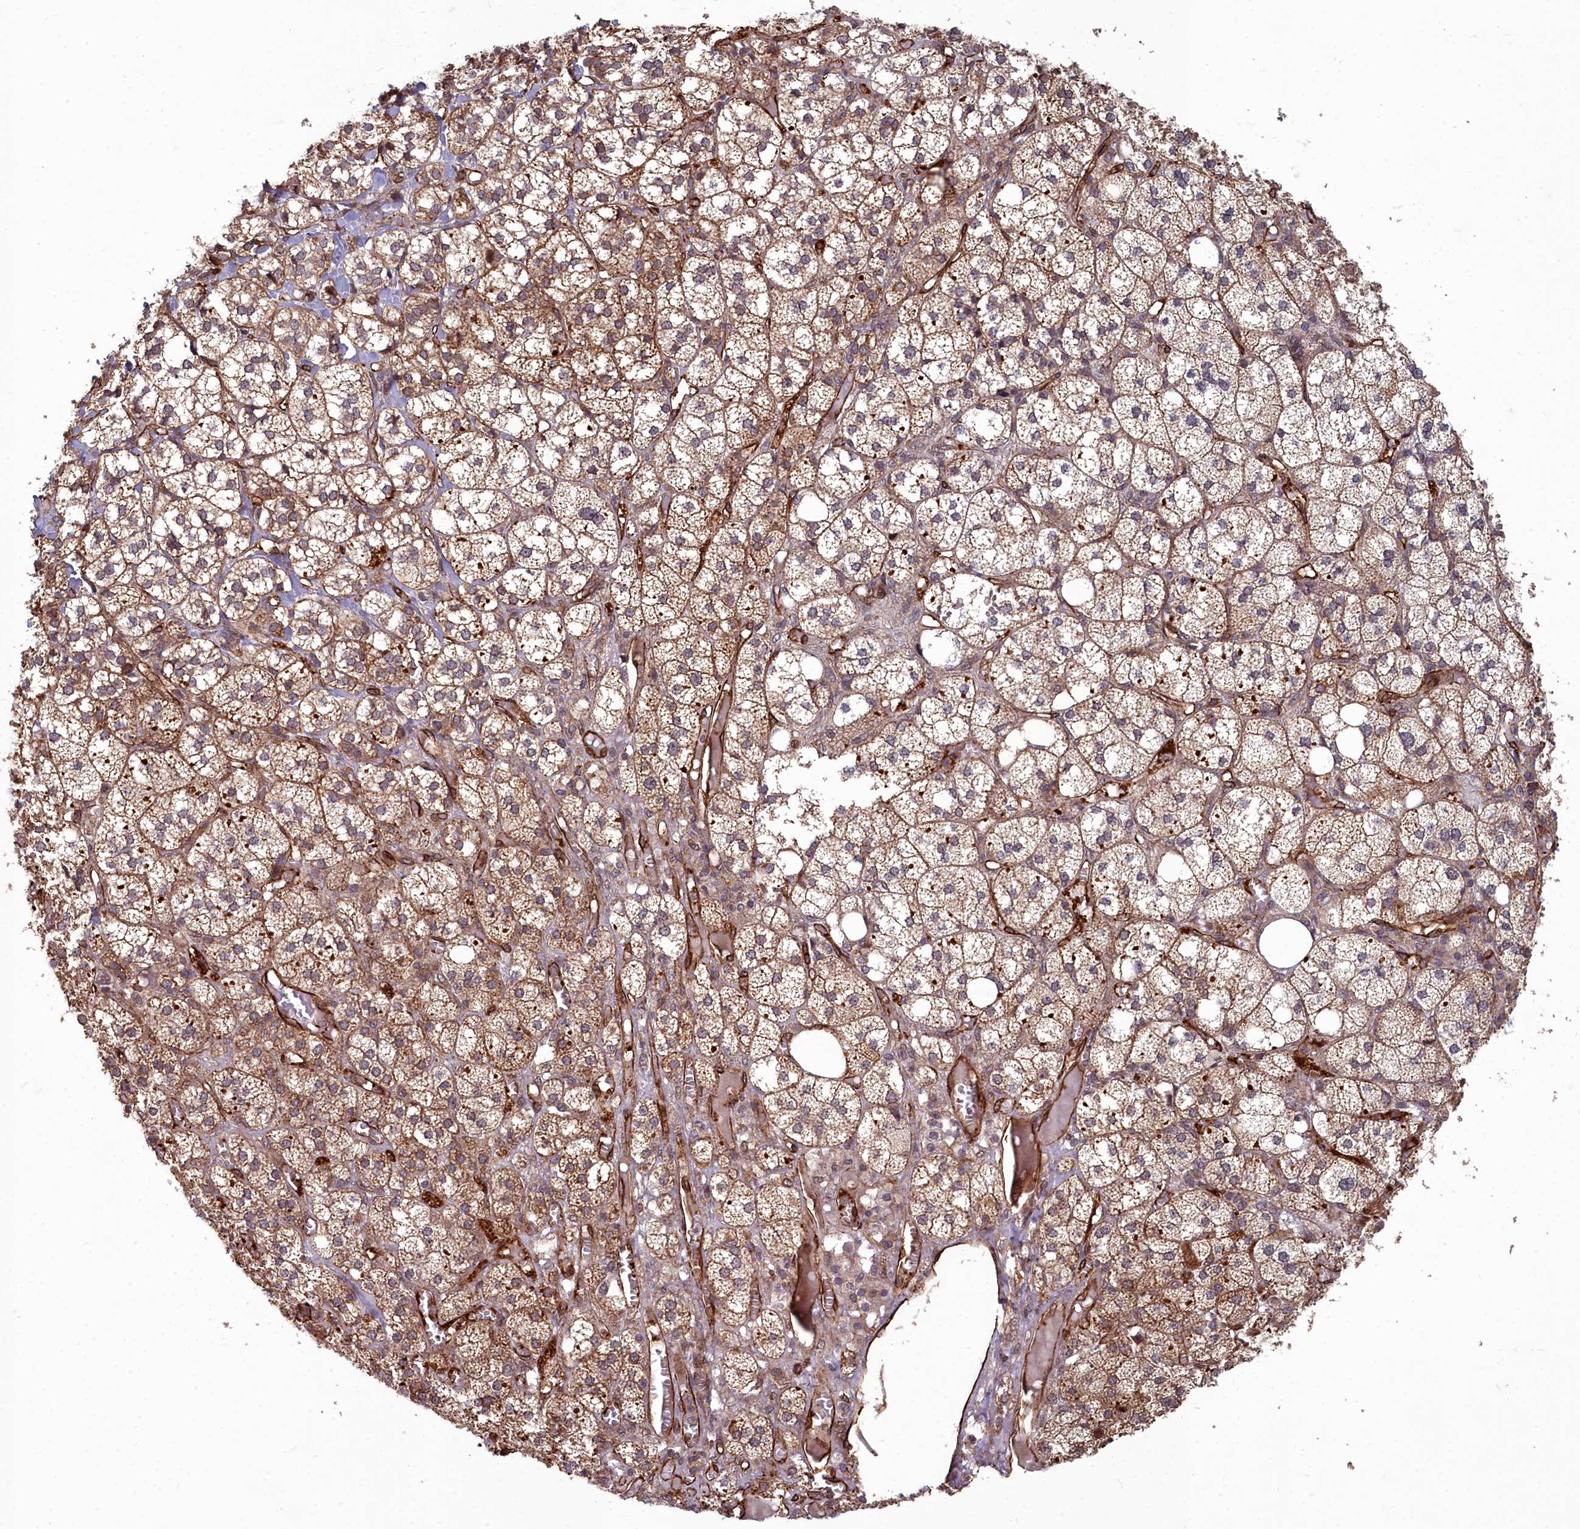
{"staining": {"intensity": "strong", "quantity": "25%-75%", "location": "cytoplasmic/membranous"}, "tissue": "adrenal gland", "cell_type": "Glandular cells", "image_type": "normal", "snomed": [{"axis": "morphology", "description": "Normal tissue, NOS"}, {"axis": "topography", "description": "Adrenal gland"}], "caption": "Glandular cells display high levels of strong cytoplasmic/membranous positivity in approximately 25%-75% of cells in normal adrenal gland.", "gene": "TSPYL4", "patient": {"sex": "female", "age": 61}}